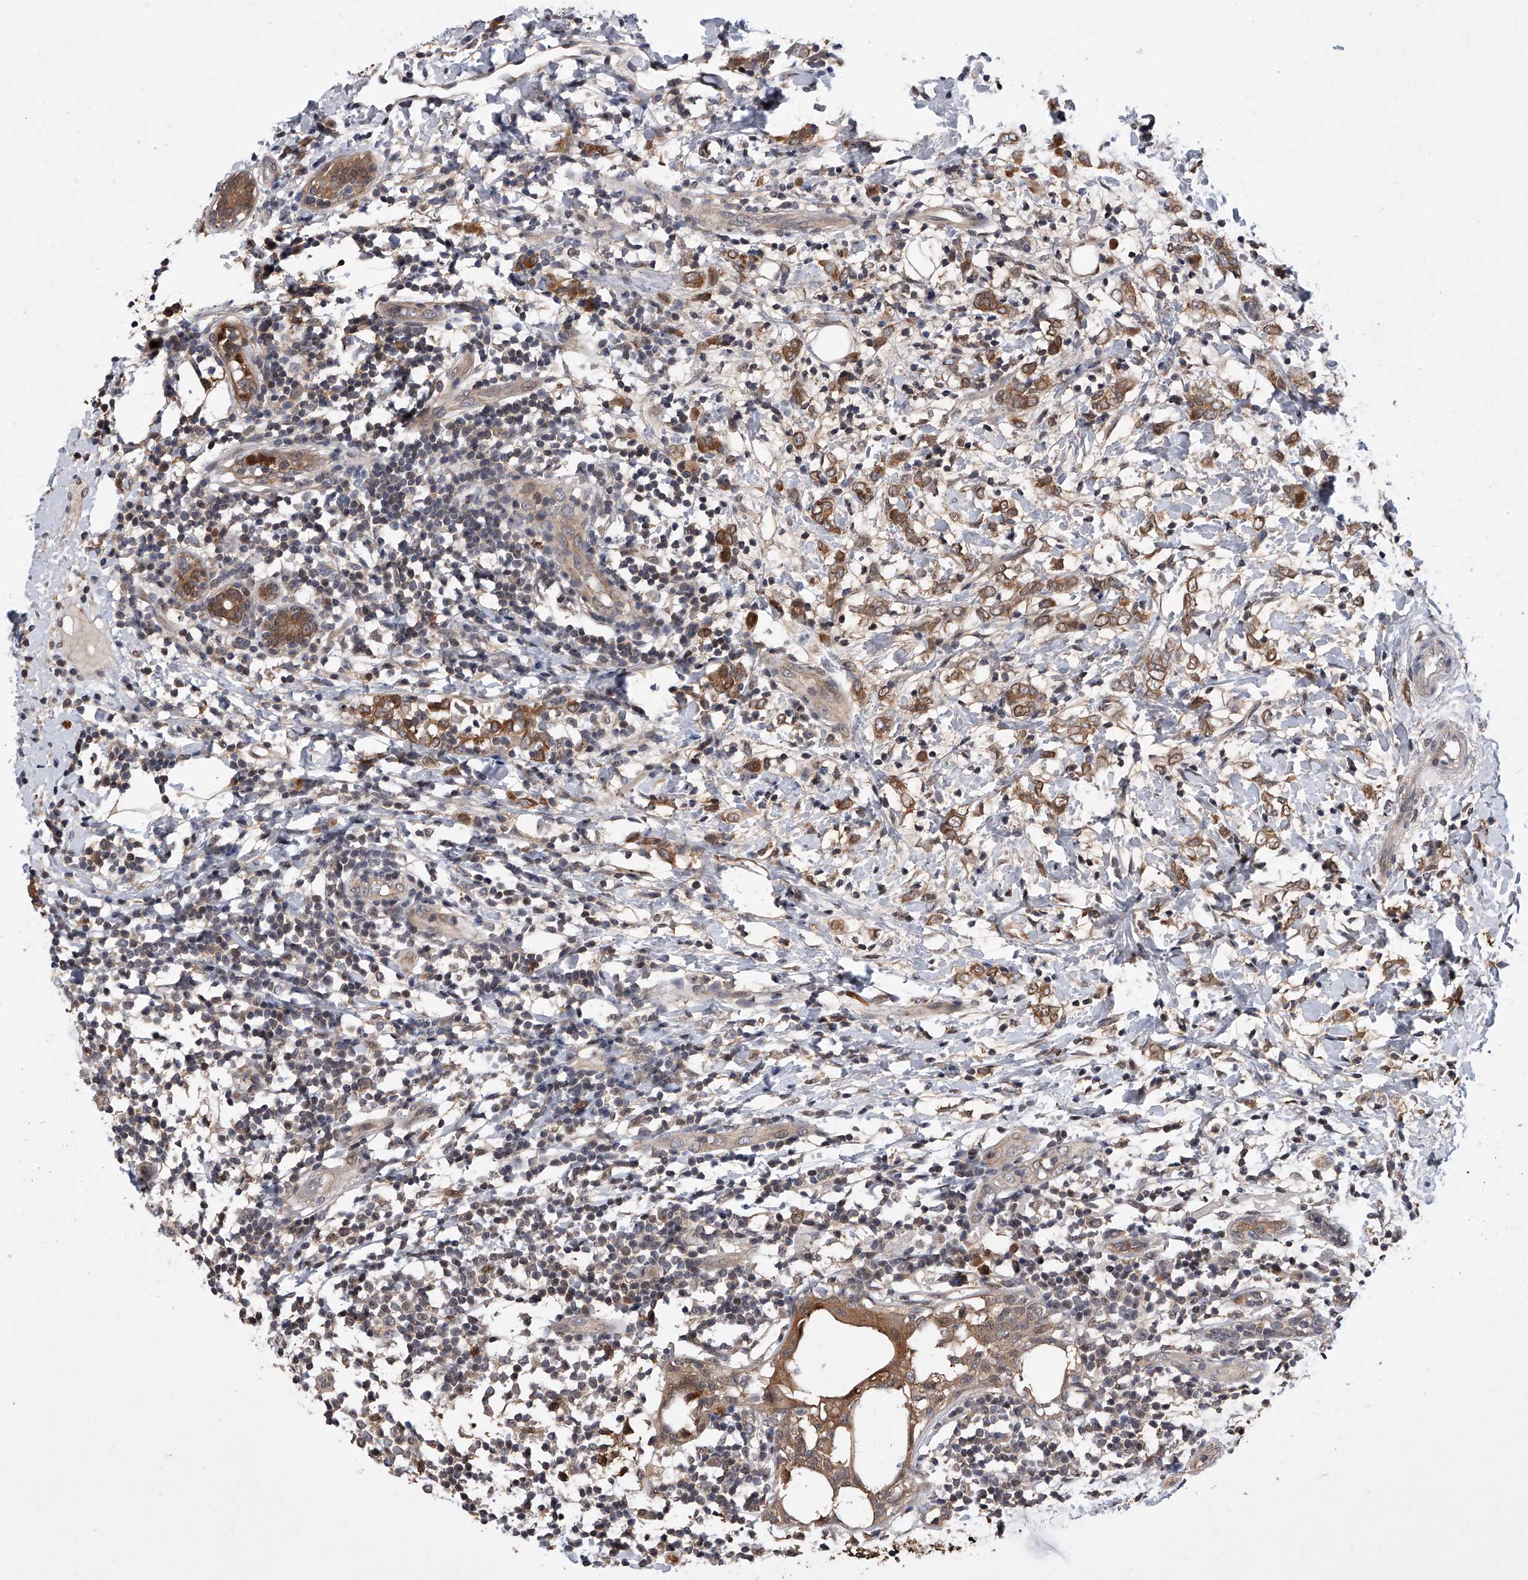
{"staining": {"intensity": "moderate", "quantity": ">75%", "location": "cytoplasmic/membranous"}, "tissue": "breast cancer", "cell_type": "Tumor cells", "image_type": "cancer", "snomed": [{"axis": "morphology", "description": "Normal tissue, NOS"}, {"axis": "morphology", "description": "Lobular carcinoma"}, {"axis": "topography", "description": "Breast"}], "caption": "A brown stain highlights moderate cytoplasmic/membranous expression of a protein in breast cancer tumor cells. Immunohistochemistry (ihc) stains the protein in brown and the nuclei are stained blue.", "gene": "BHLHE23", "patient": {"sex": "female", "age": 47}}